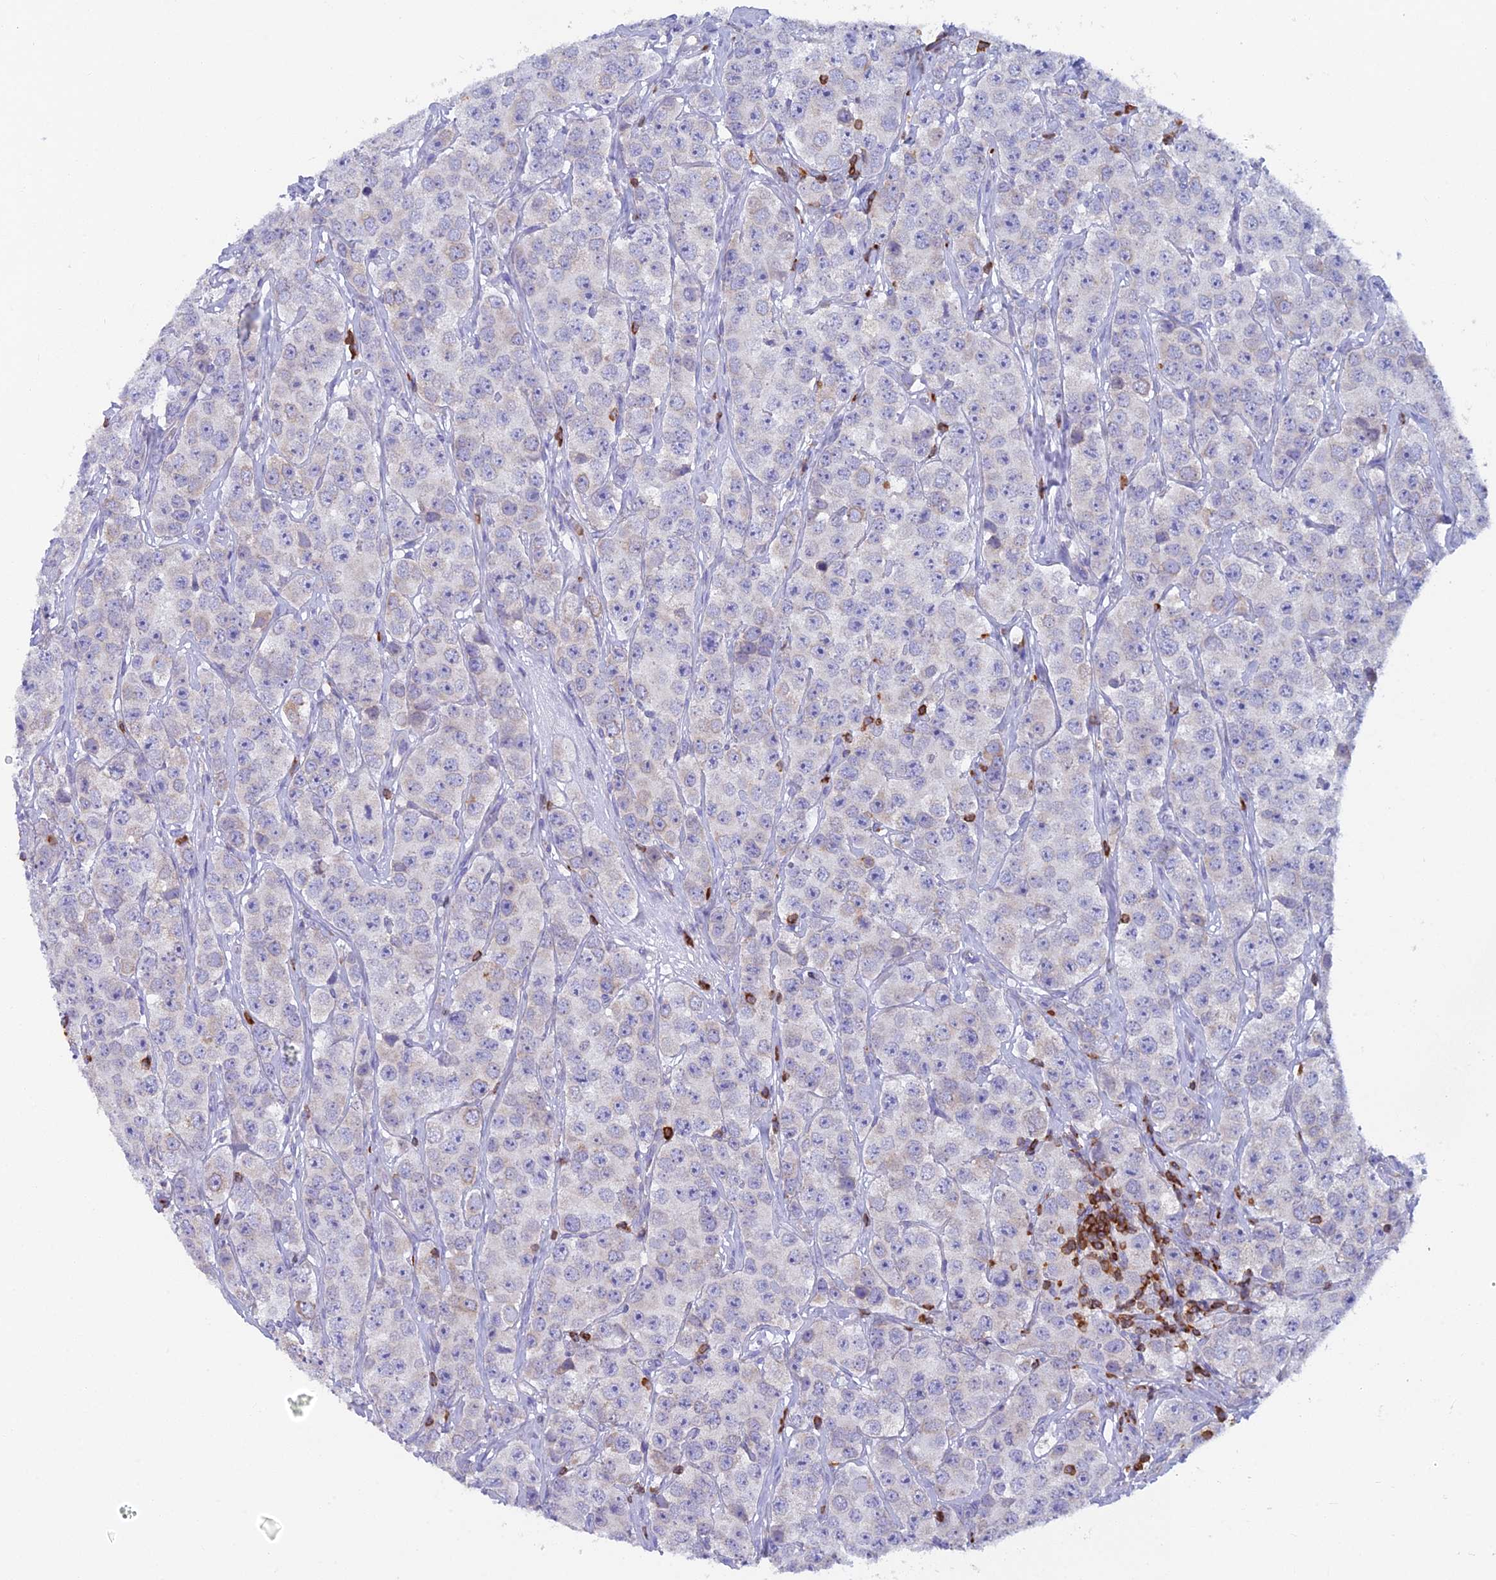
{"staining": {"intensity": "negative", "quantity": "none", "location": "none"}, "tissue": "testis cancer", "cell_type": "Tumor cells", "image_type": "cancer", "snomed": [{"axis": "morphology", "description": "Seminoma, NOS"}, {"axis": "topography", "description": "Testis"}], "caption": "Immunohistochemistry (IHC) micrograph of human seminoma (testis) stained for a protein (brown), which shows no staining in tumor cells. (Brightfield microscopy of DAB (3,3'-diaminobenzidine) immunohistochemistry at high magnification).", "gene": "ABI3BP", "patient": {"sex": "male", "age": 28}}